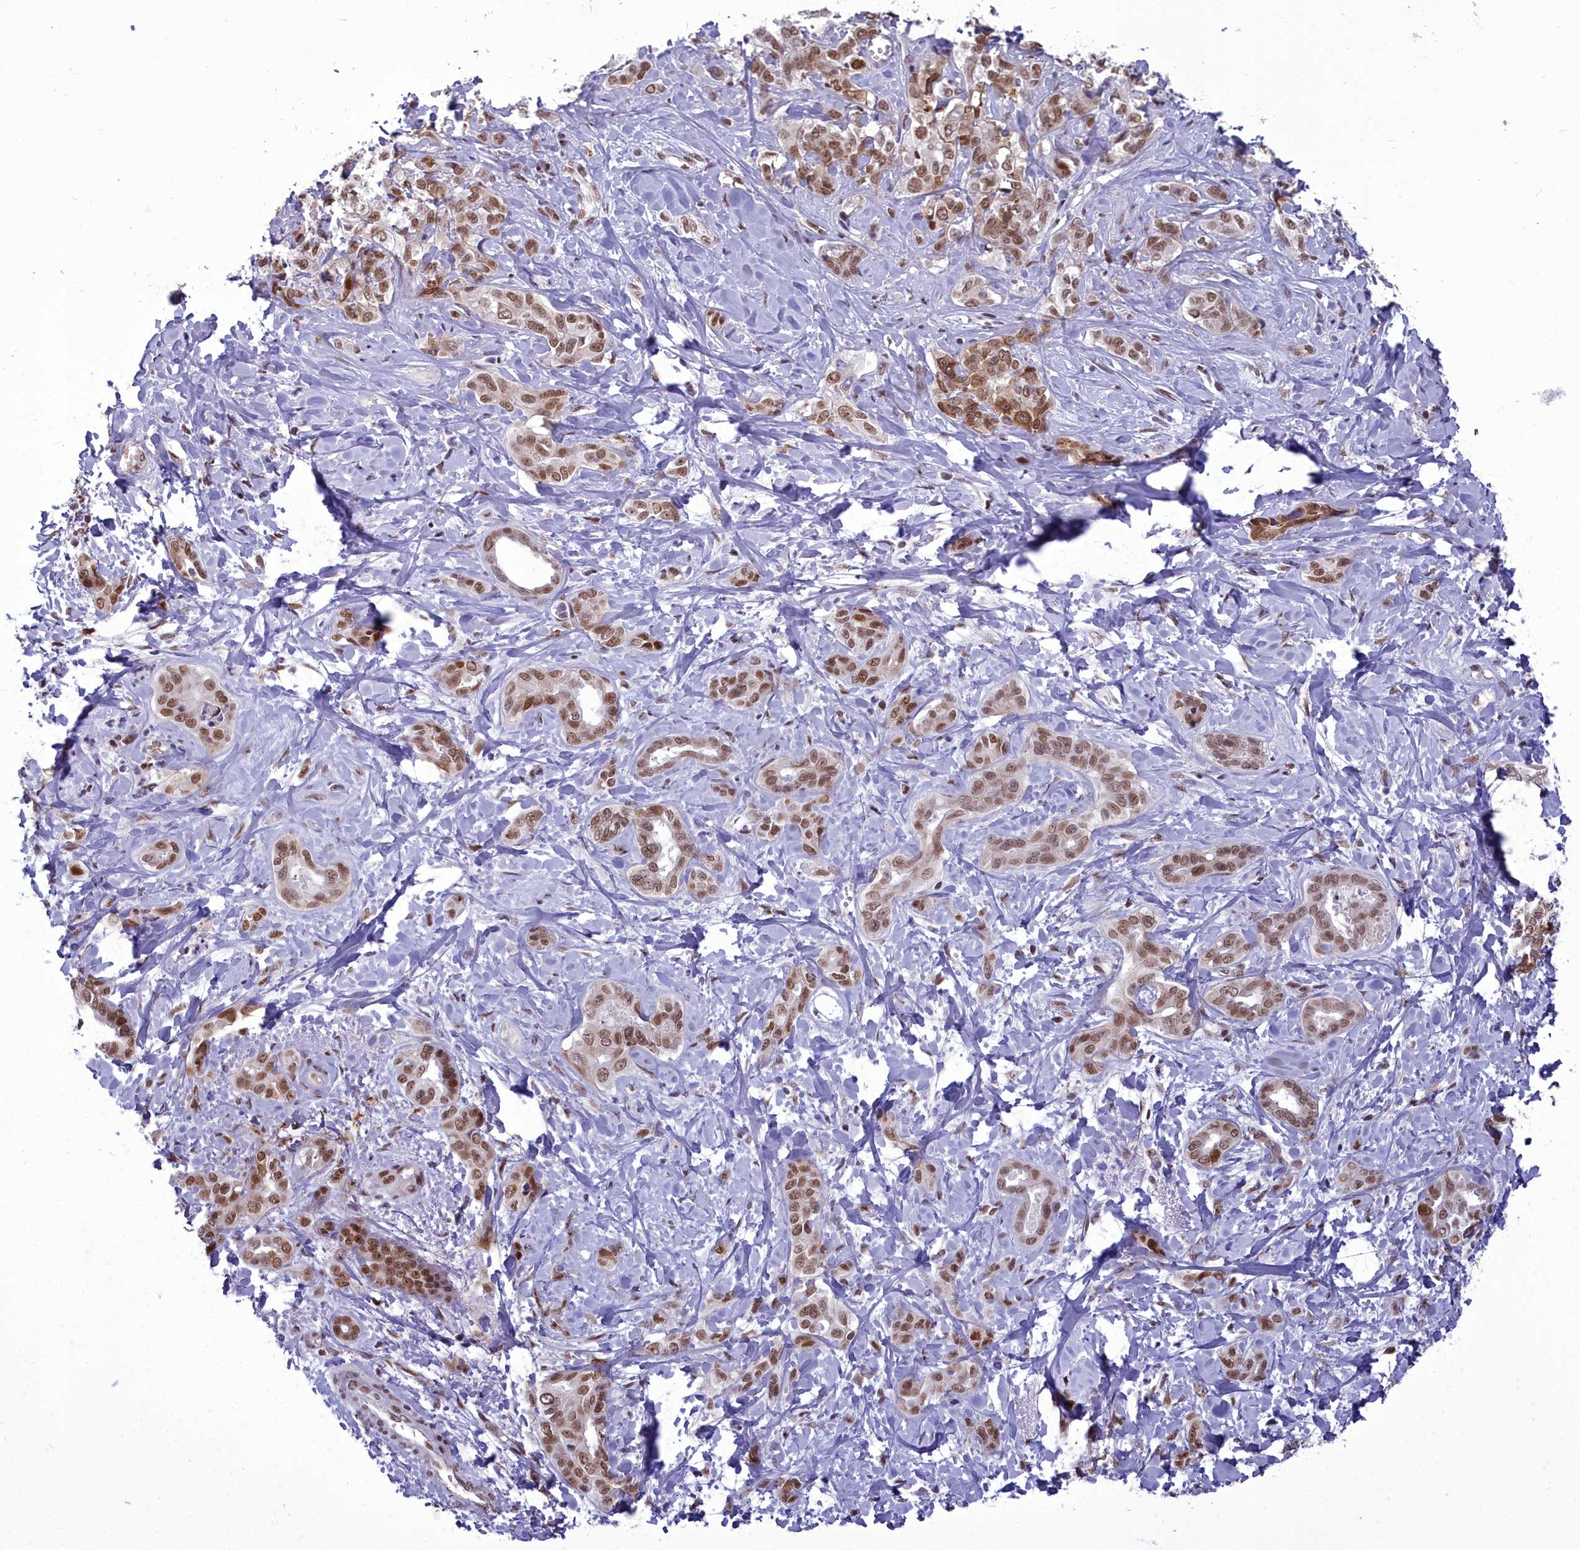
{"staining": {"intensity": "moderate", "quantity": ">75%", "location": "nuclear"}, "tissue": "liver cancer", "cell_type": "Tumor cells", "image_type": "cancer", "snomed": [{"axis": "morphology", "description": "Cholangiocarcinoma"}, {"axis": "topography", "description": "Liver"}], "caption": "A histopathology image of human cholangiocarcinoma (liver) stained for a protein demonstrates moderate nuclear brown staining in tumor cells. Nuclei are stained in blue.", "gene": "CEACAM19", "patient": {"sex": "female", "age": 77}}